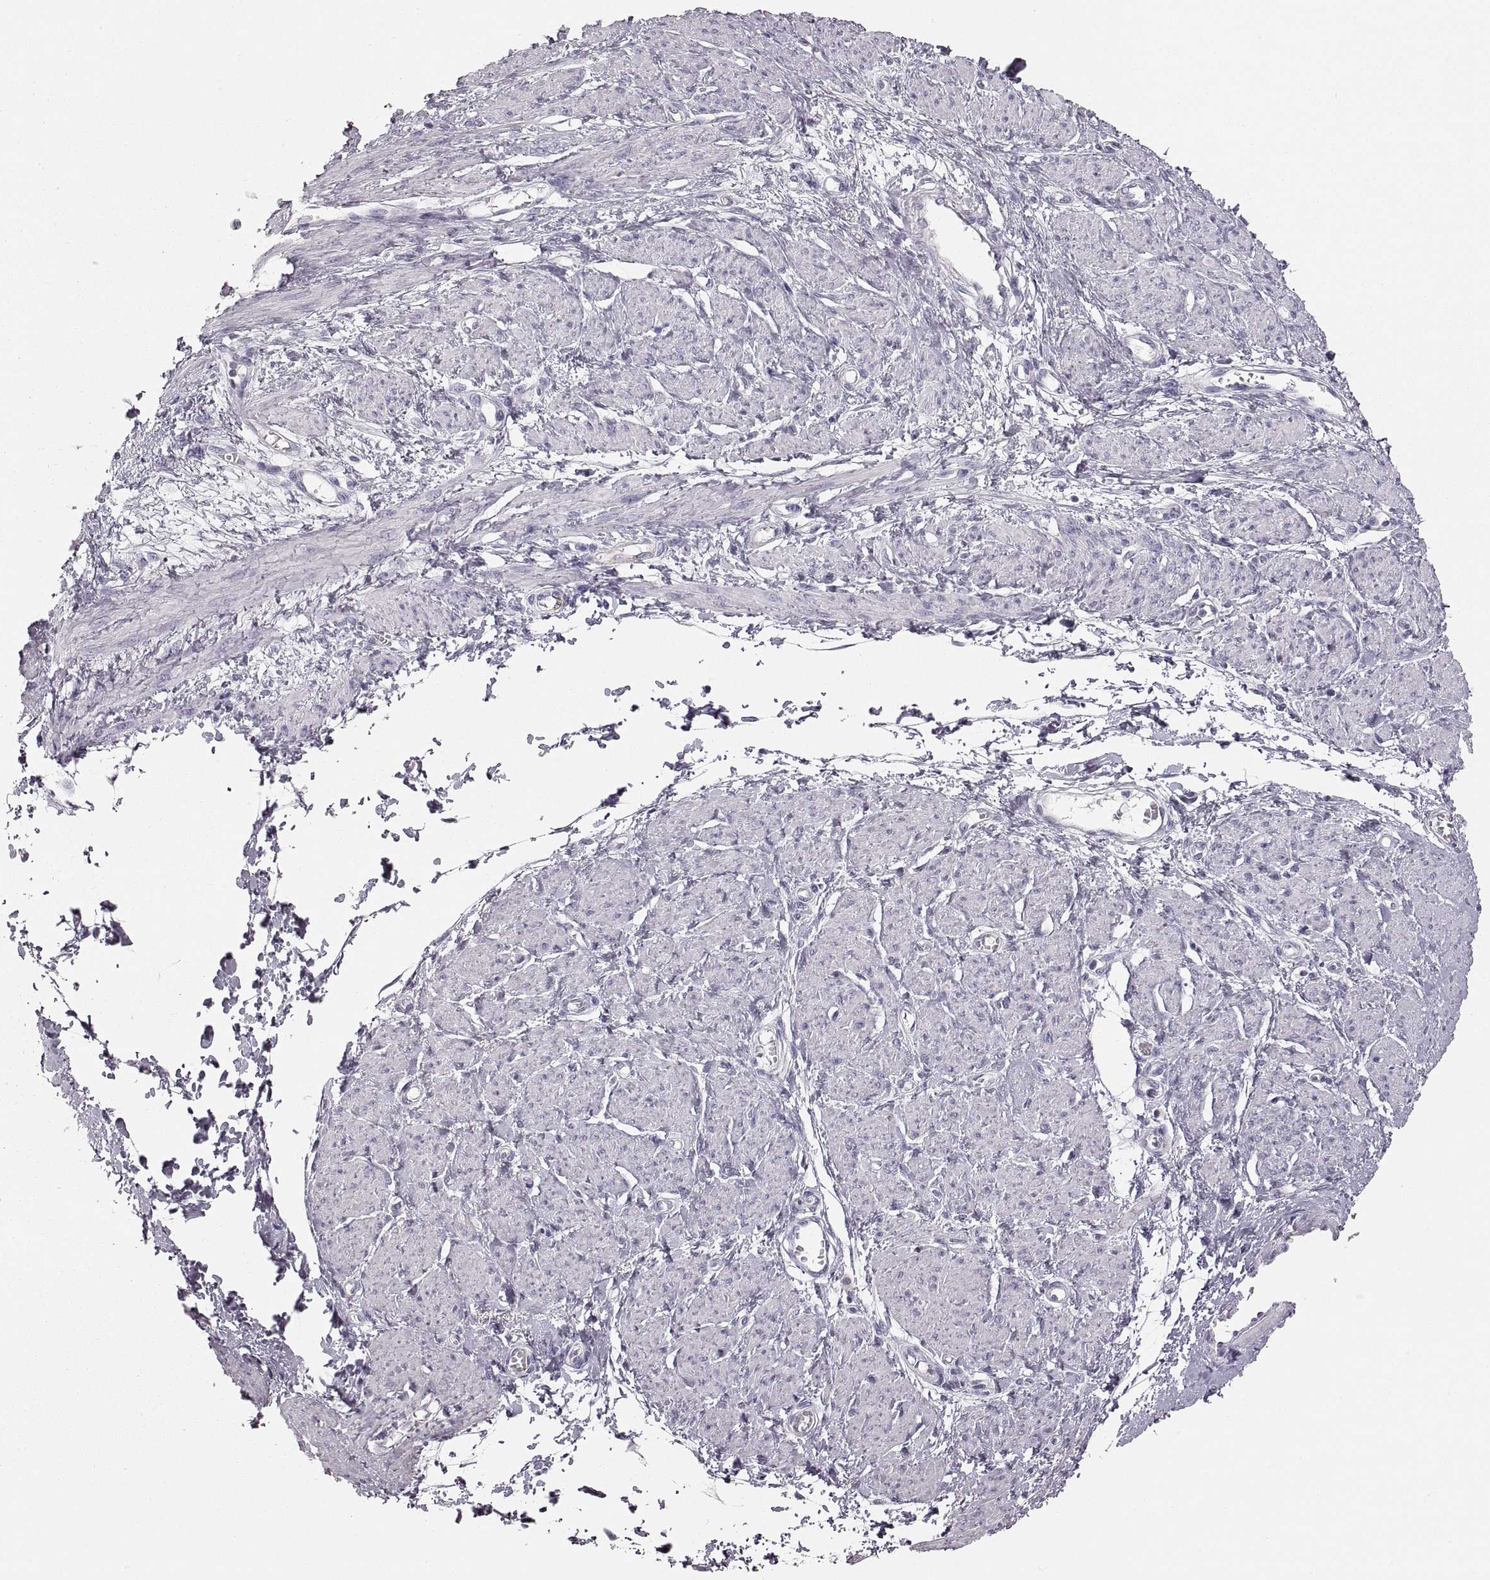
{"staining": {"intensity": "negative", "quantity": "none", "location": "none"}, "tissue": "smooth muscle", "cell_type": "Smooth muscle cells", "image_type": "normal", "snomed": [{"axis": "morphology", "description": "Normal tissue, NOS"}, {"axis": "topography", "description": "Smooth muscle"}, {"axis": "topography", "description": "Uterus"}], "caption": "A high-resolution image shows immunohistochemistry (IHC) staining of benign smooth muscle, which reveals no significant expression in smooth muscle cells.", "gene": "RDH13", "patient": {"sex": "female", "age": 39}}